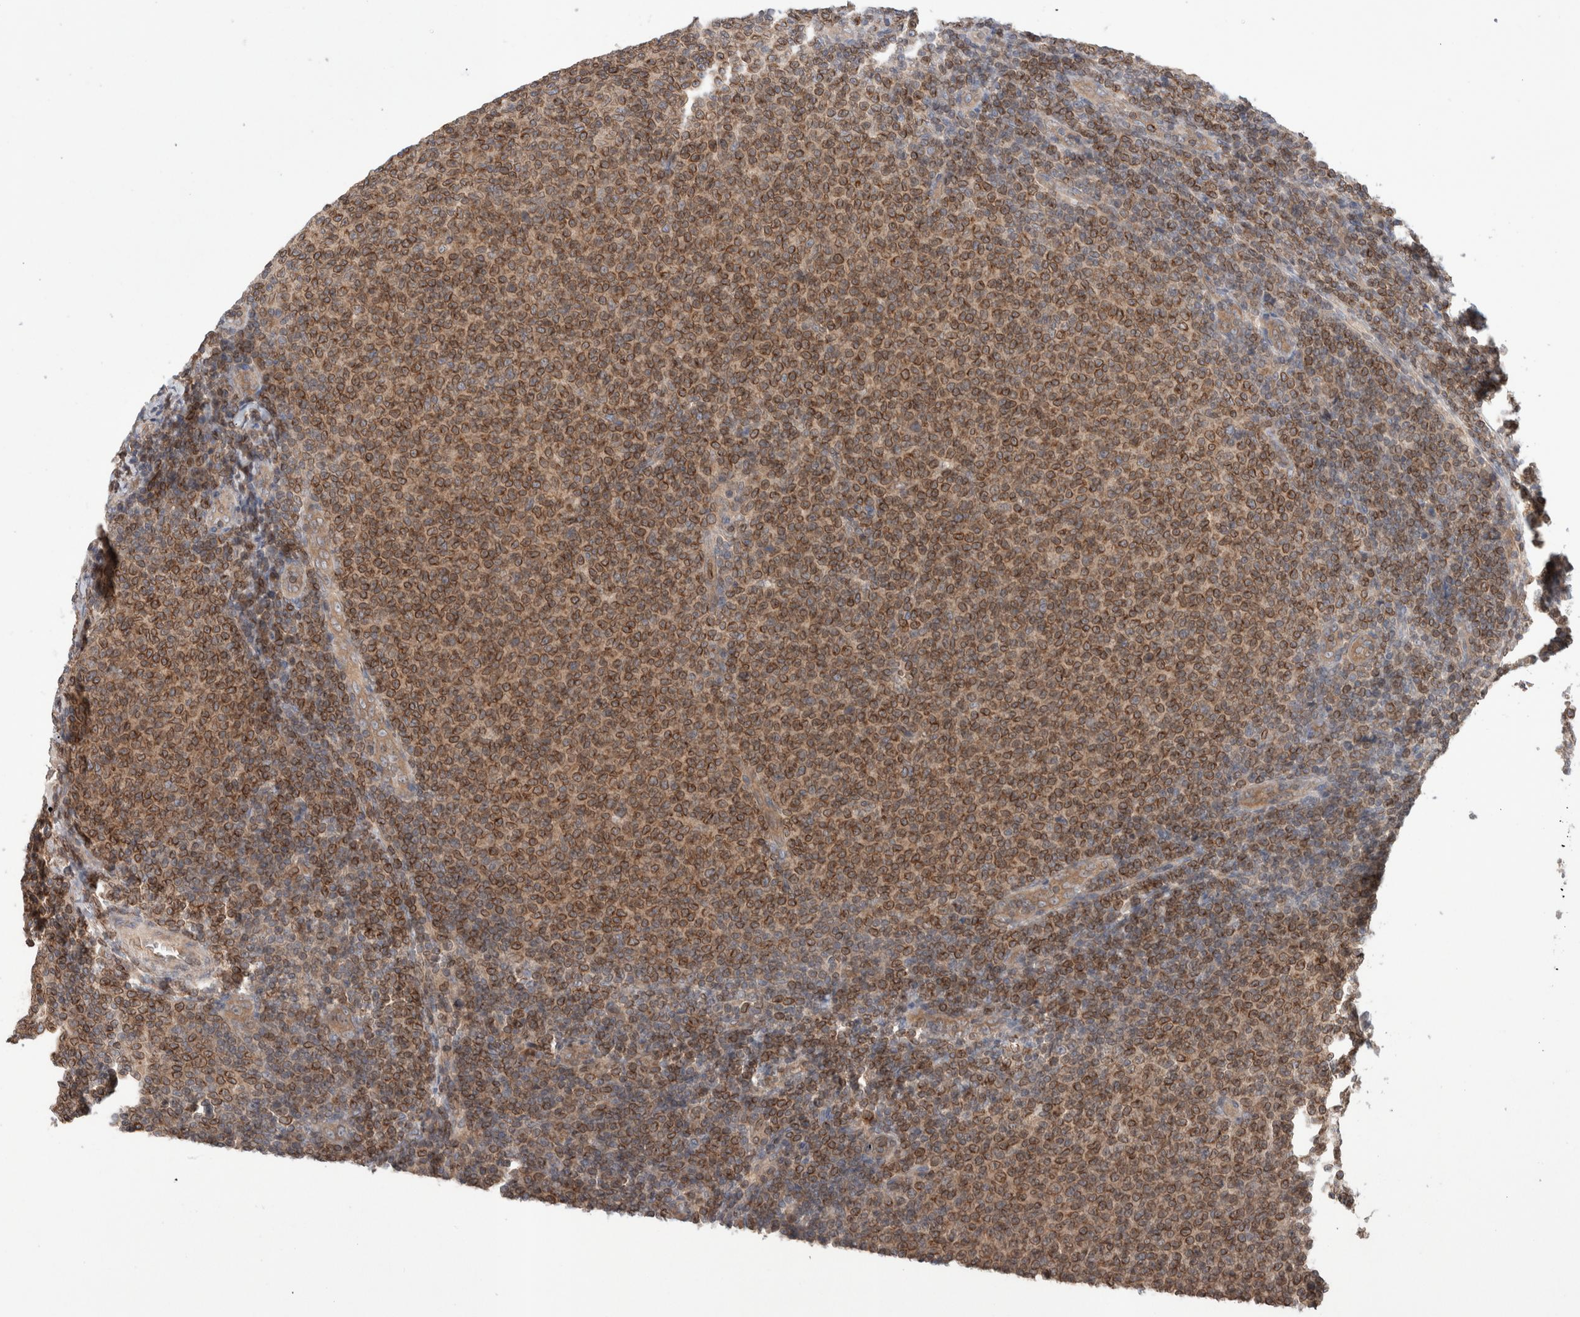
{"staining": {"intensity": "moderate", "quantity": ">75%", "location": "cytoplasmic/membranous,nuclear"}, "tissue": "lymphoma", "cell_type": "Tumor cells", "image_type": "cancer", "snomed": [{"axis": "morphology", "description": "Malignant lymphoma, non-Hodgkin's type, Low grade"}, {"axis": "topography", "description": "Lymph node"}], "caption": "Brown immunohistochemical staining in lymphoma demonstrates moderate cytoplasmic/membranous and nuclear staining in about >75% of tumor cells. Nuclei are stained in blue.", "gene": "SIKE1", "patient": {"sex": "male", "age": 66}}